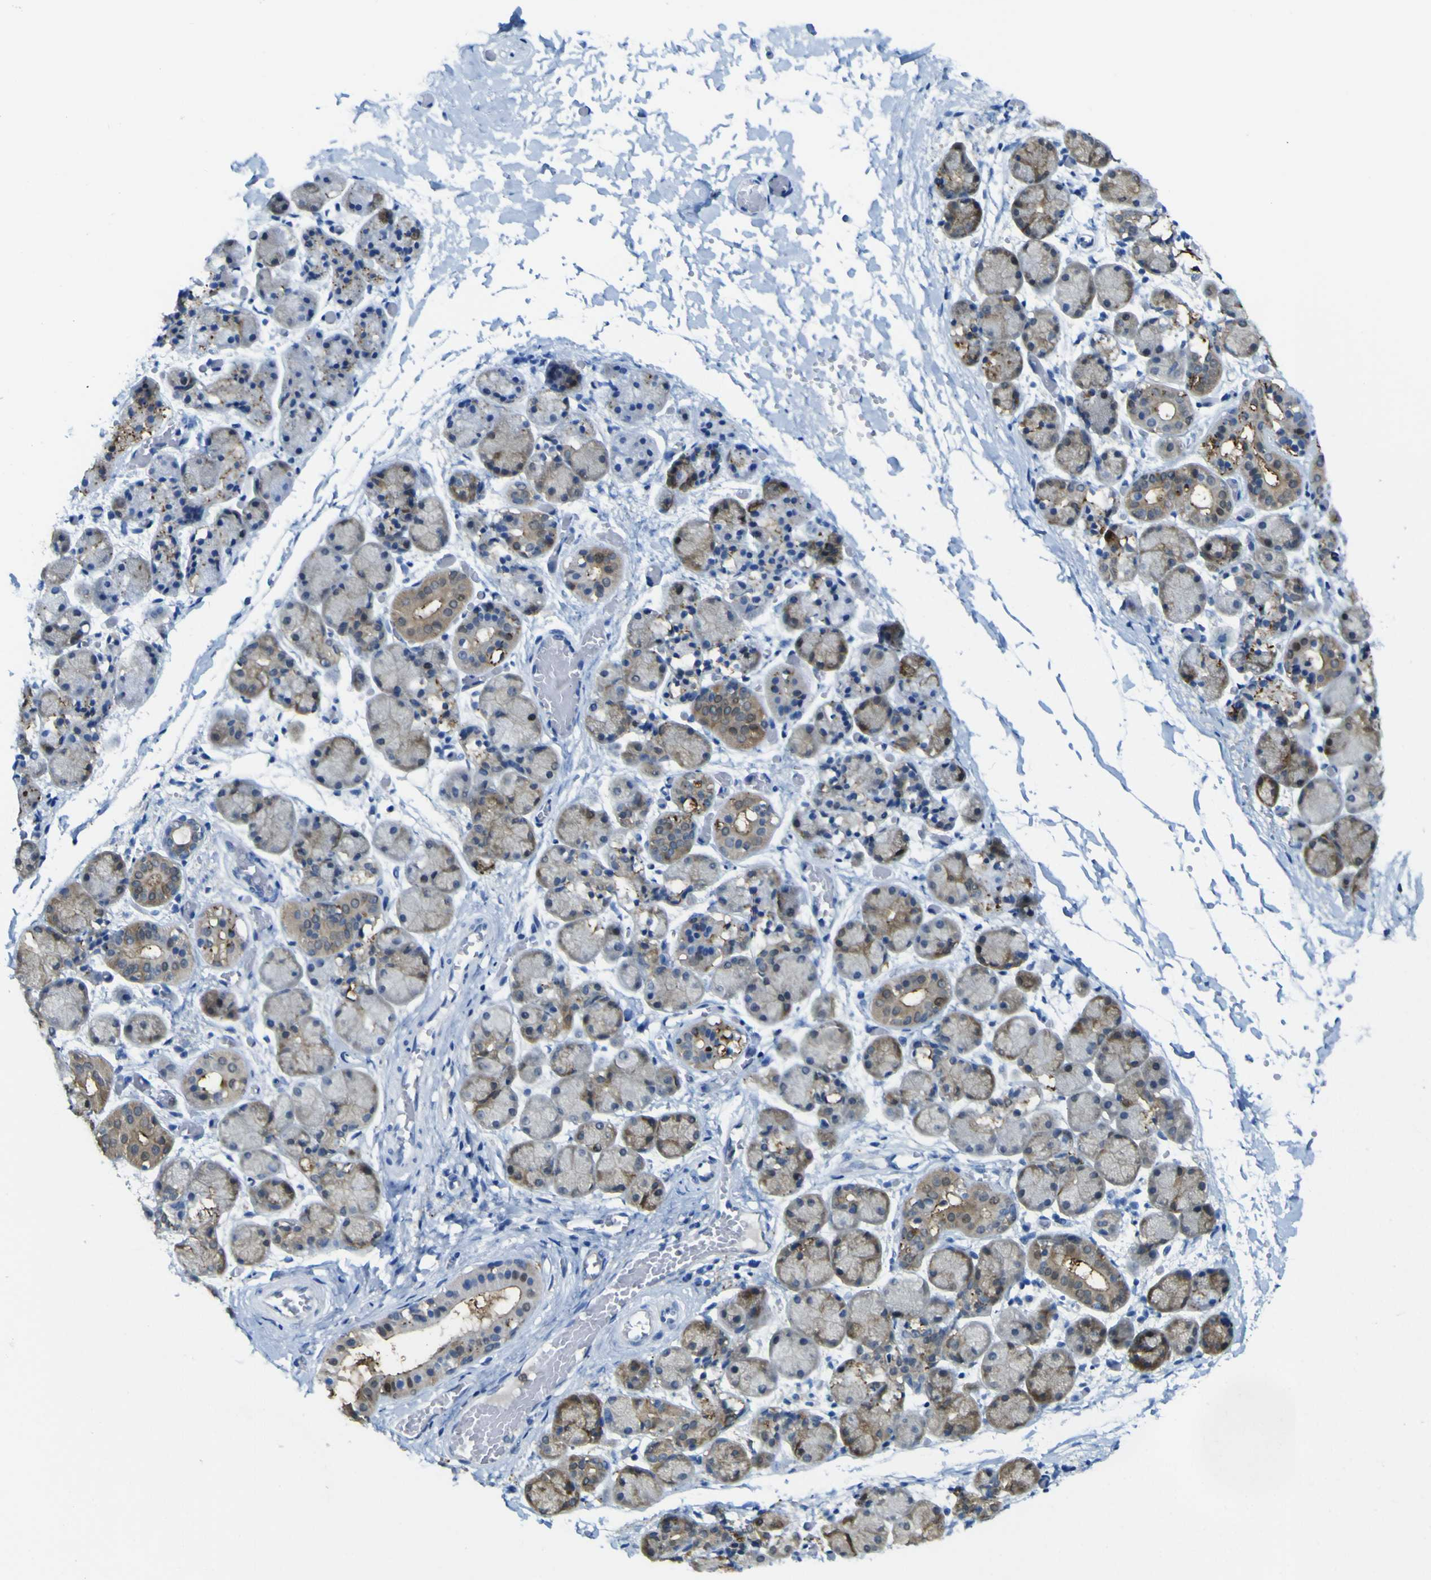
{"staining": {"intensity": "moderate", "quantity": "25%-75%", "location": "cytoplasmic/membranous"}, "tissue": "salivary gland", "cell_type": "Glandular cells", "image_type": "normal", "snomed": [{"axis": "morphology", "description": "Normal tissue, NOS"}, {"axis": "topography", "description": "Salivary gland"}], "caption": "Human salivary gland stained for a protein (brown) demonstrates moderate cytoplasmic/membranous positive staining in approximately 25%-75% of glandular cells.", "gene": "ABHD3", "patient": {"sex": "female", "age": 24}}